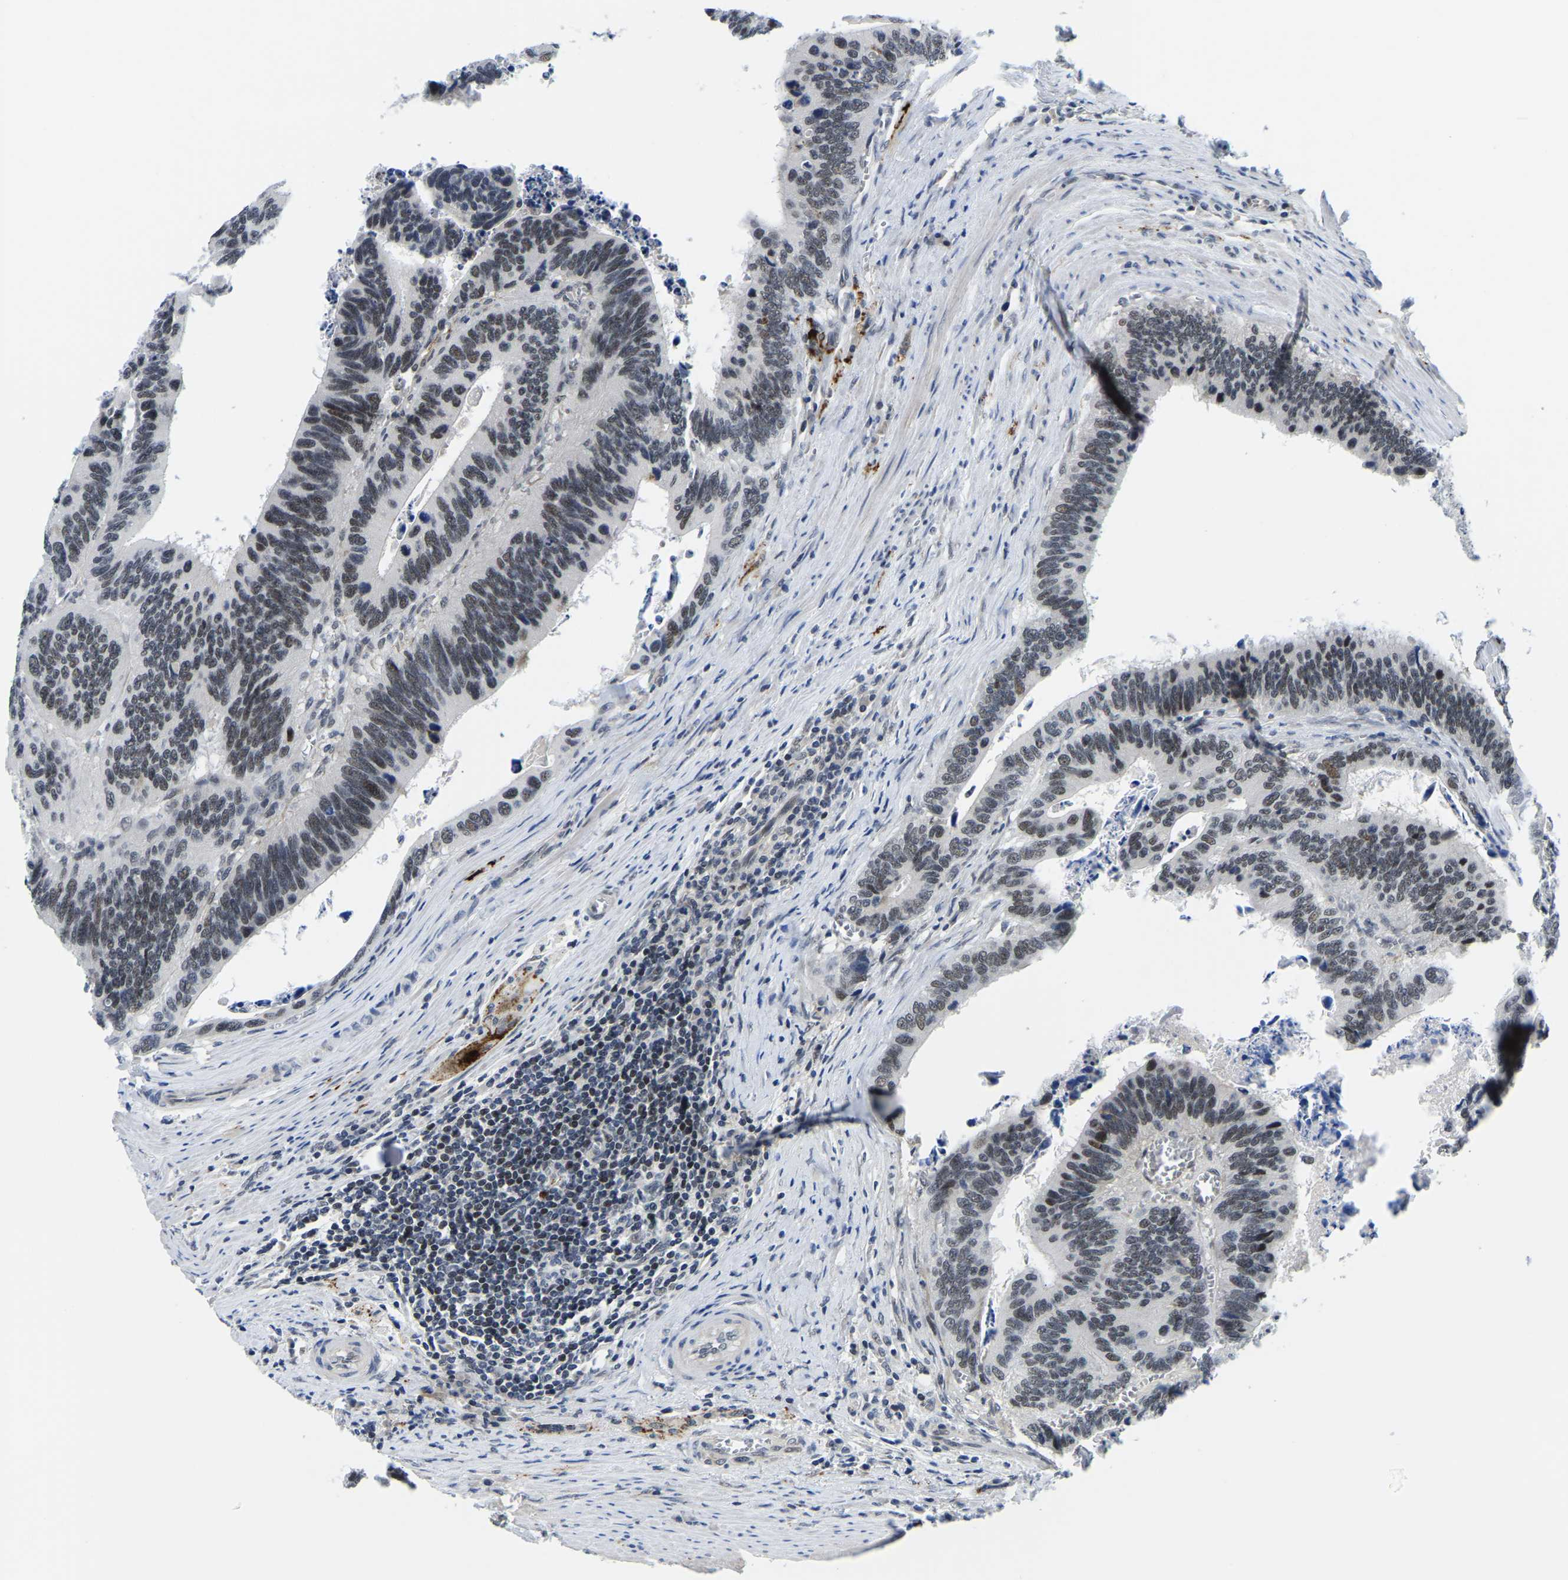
{"staining": {"intensity": "weak", "quantity": "<25%", "location": "nuclear"}, "tissue": "colorectal cancer", "cell_type": "Tumor cells", "image_type": "cancer", "snomed": [{"axis": "morphology", "description": "Adenocarcinoma, NOS"}, {"axis": "topography", "description": "Colon"}], "caption": "The photomicrograph reveals no staining of tumor cells in colorectal adenocarcinoma.", "gene": "POLDIP3", "patient": {"sex": "male", "age": 72}}